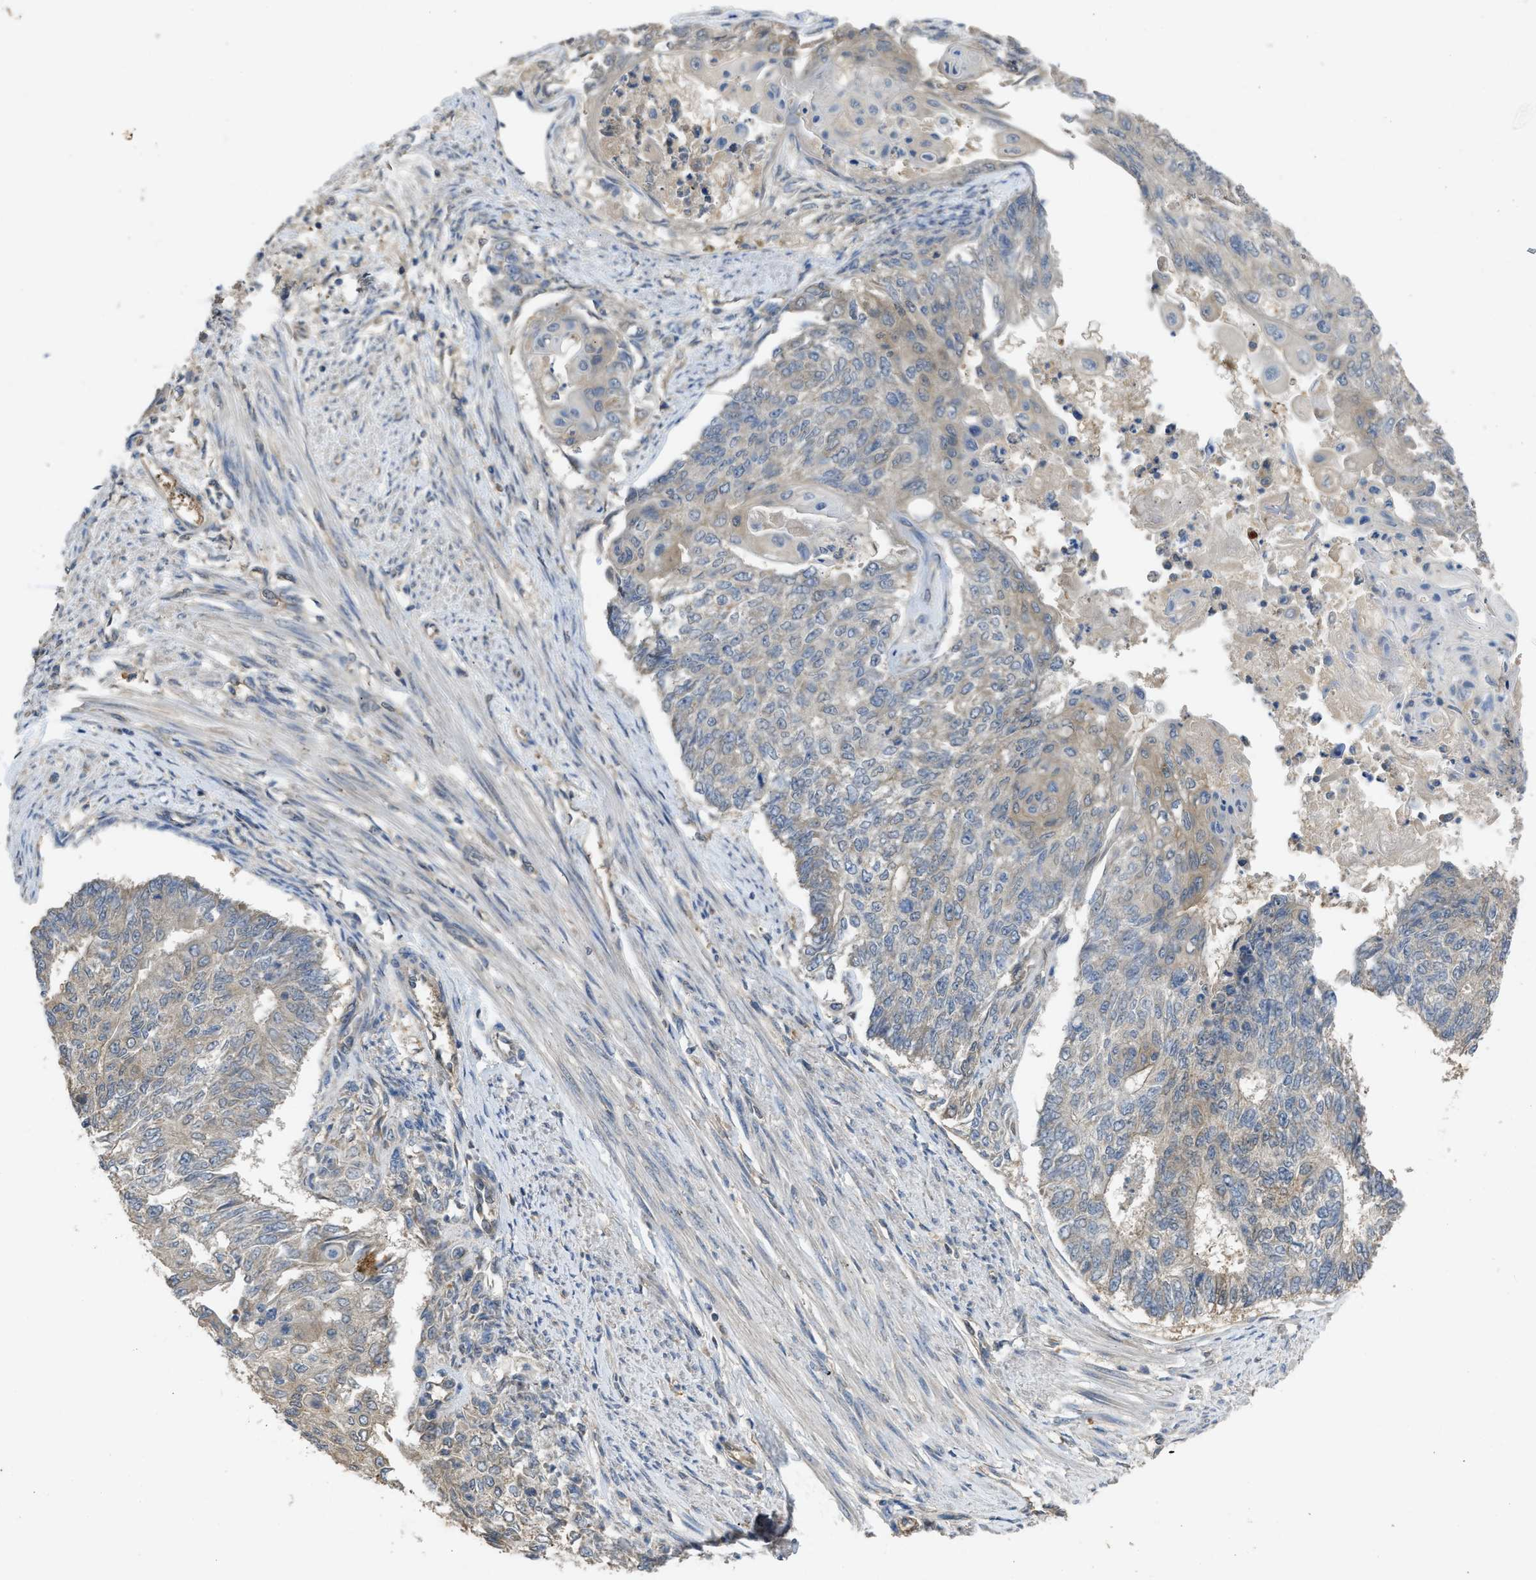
{"staining": {"intensity": "negative", "quantity": "none", "location": "none"}, "tissue": "endometrial cancer", "cell_type": "Tumor cells", "image_type": "cancer", "snomed": [{"axis": "morphology", "description": "Adenocarcinoma, NOS"}, {"axis": "topography", "description": "Endometrium"}], "caption": "Immunohistochemistry photomicrograph of neoplastic tissue: human endometrial cancer (adenocarcinoma) stained with DAB (3,3'-diaminobenzidine) demonstrates no significant protein positivity in tumor cells.", "gene": "PPP3CA", "patient": {"sex": "female", "age": 32}}